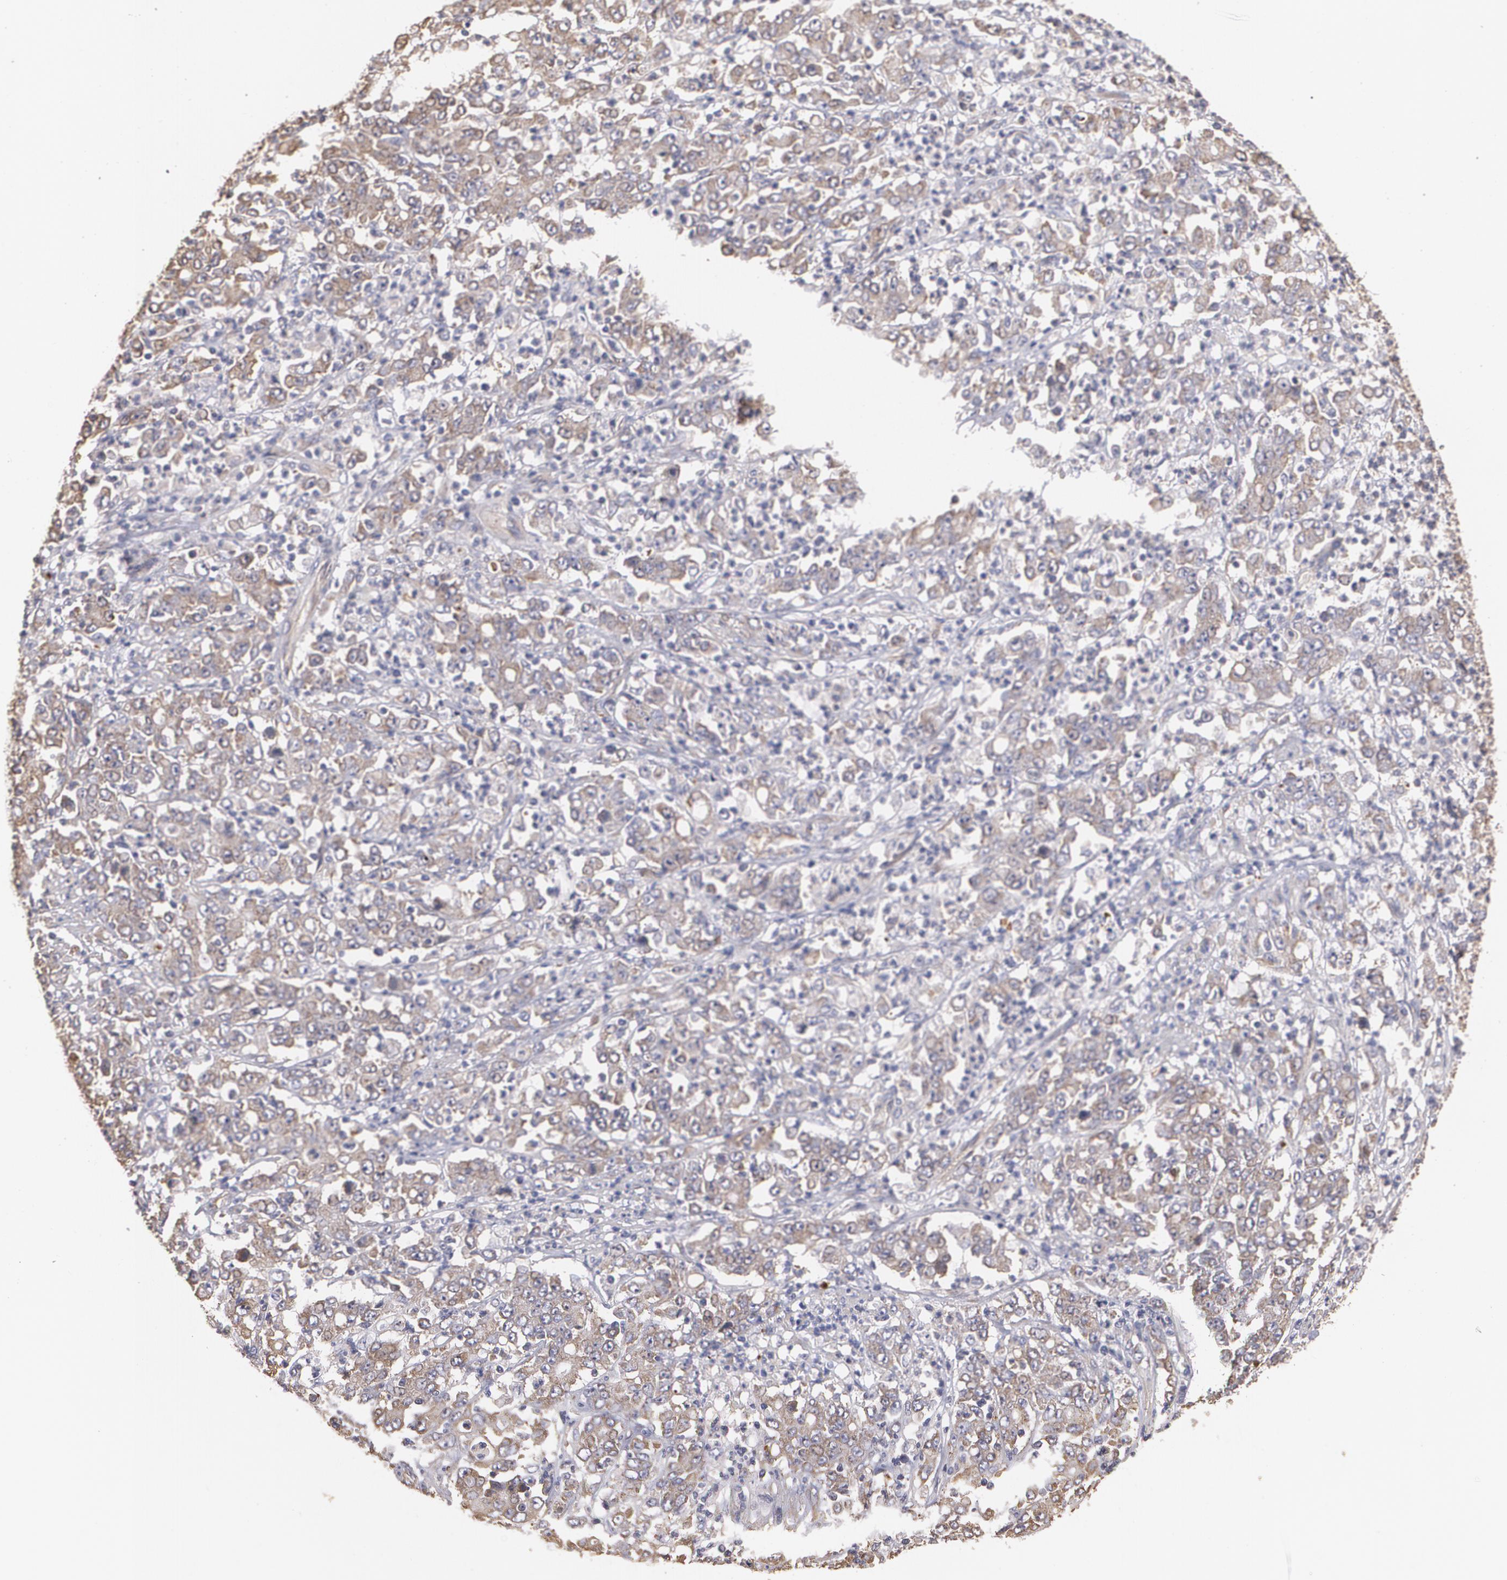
{"staining": {"intensity": "weak", "quantity": ">75%", "location": "cytoplasmic/membranous"}, "tissue": "stomach cancer", "cell_type": "Tumor cells", "image_type": "cancer", "snomed": [{"axis": "morphology", "description": "Adenocarcinoma, NOS"}, {"axis": "topography", "description": "Stomach, lower"}], "caption": "Brown immunohistochemical staining in stomach cancer (adenocarcinoma) reveals weak cytoplasmic/membranous positivity in approximately >75% of tumor cells.", "gene": "PON1", "patient": {"sex": "female", "age": 71}}